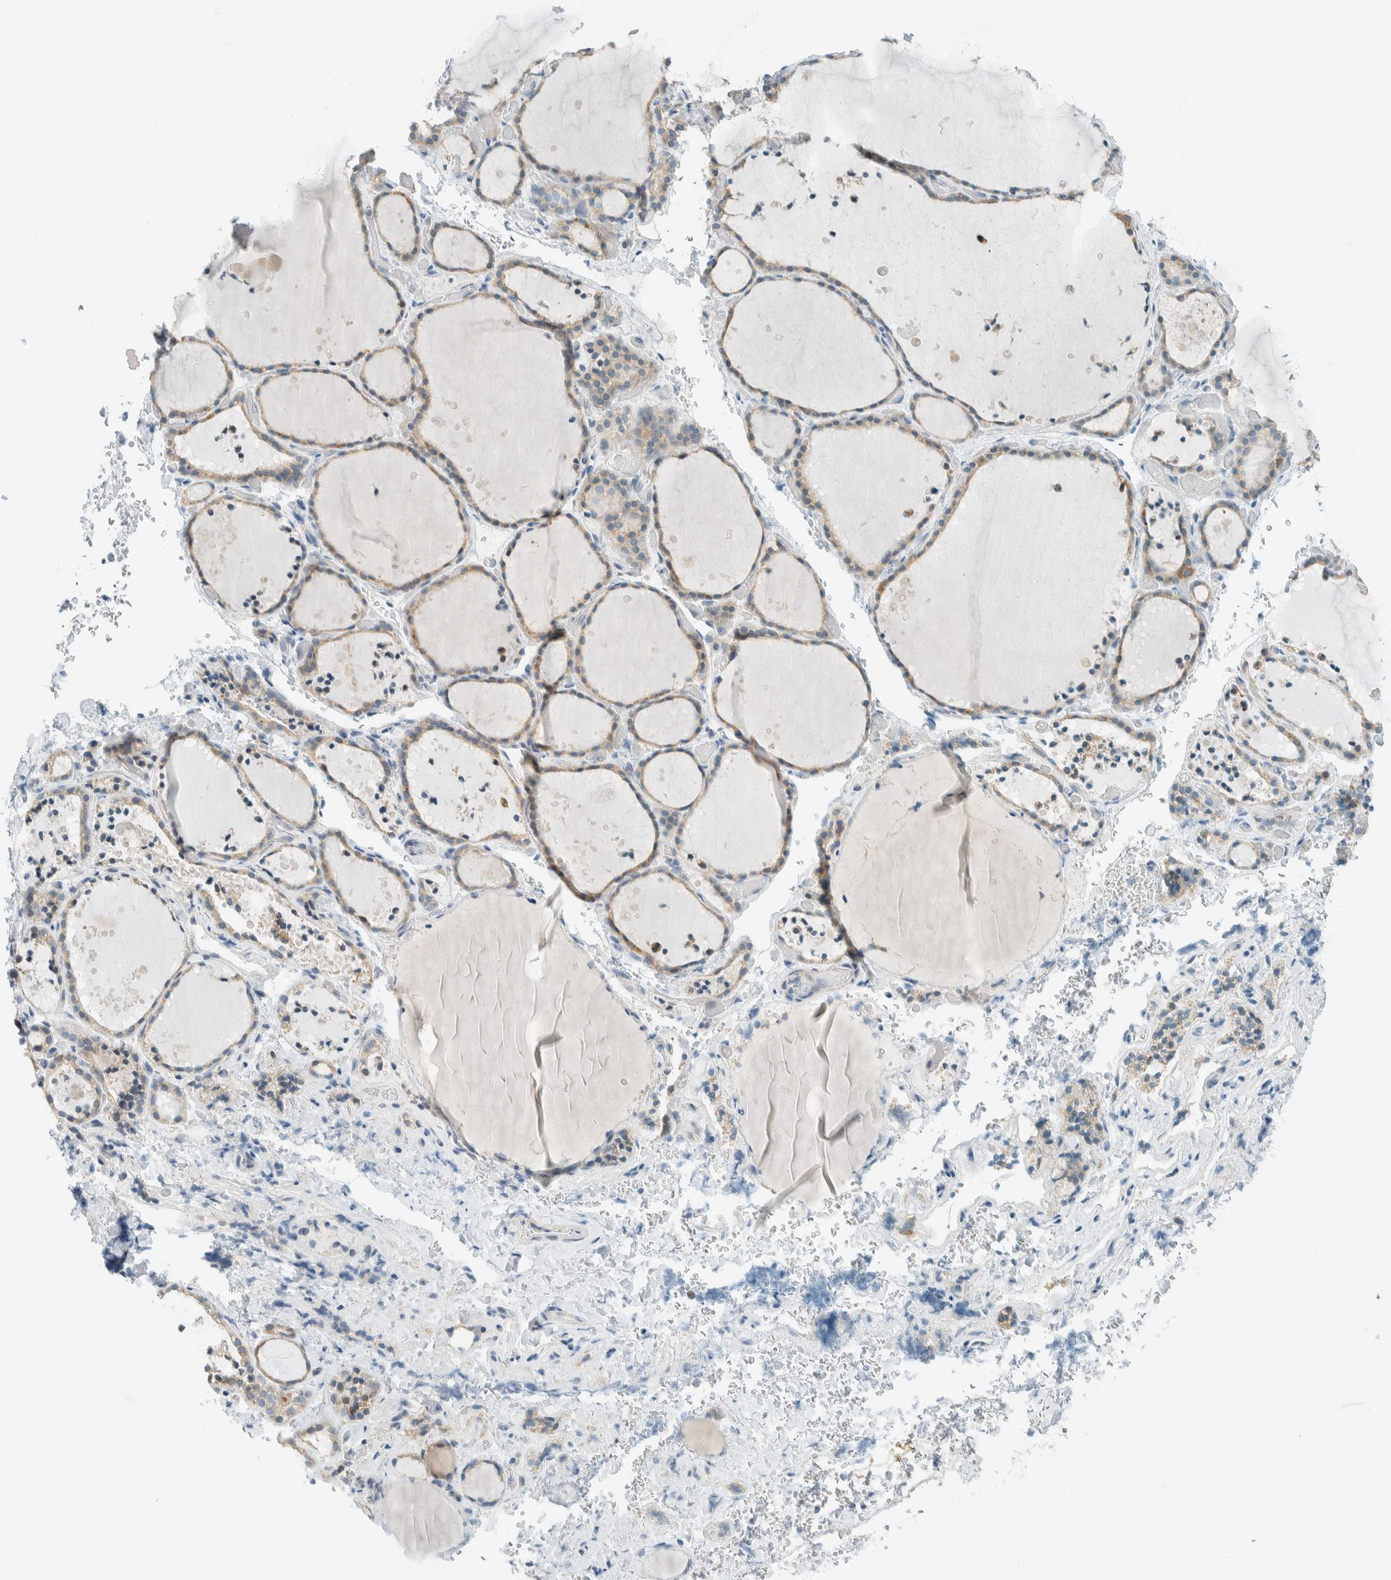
{"staining": {"intensity": "weak", "quantity": "25%-75%", "location": "cytoplasmic/membranous"}, "tissue": "thyroid gland", "cell_type": "Glandular cells", "image_type": "normal", "snomed": [{"axis": "morphology", "description": "Normal tissue, NOS"}, {"axis": "topography", "description": "Thyroid gland"}], "caption": "Weak cytoplasmic/membranous staining for a protein is appreciated in about 25%-75% of glandular cells of unremarkable thyroid gland using immunohistochemistry (IHC).", "gene": "AARSD1", "patient": {"sex": "female", "age": 44}}